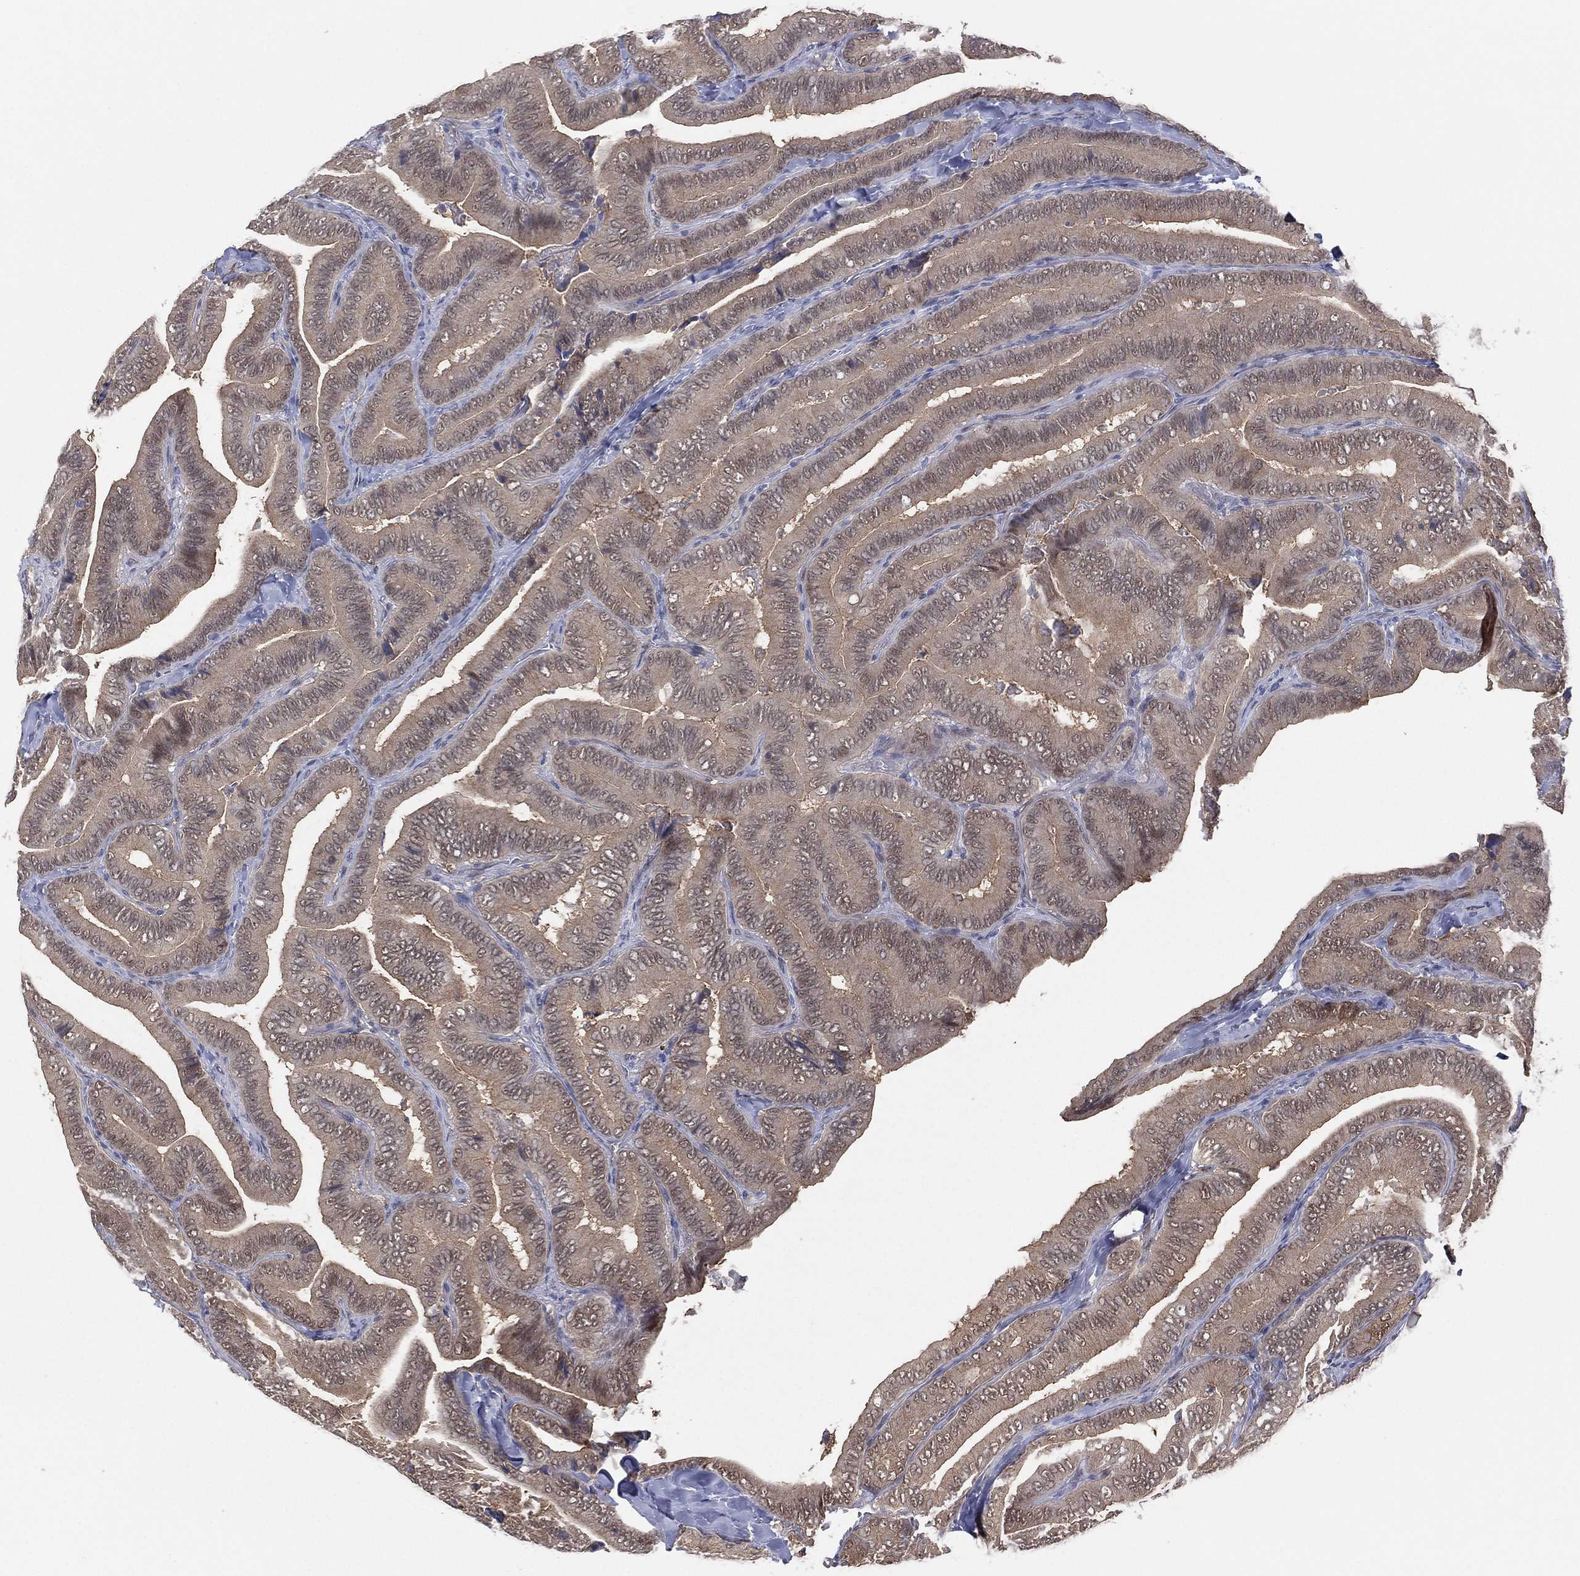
{"staining": {"intensity": "moderate", "quantity": "<25%", "location": "nuclear"}, "tissue": "thyroid cancer", "cell_type": "Tumor cells", "image_type": "cancer", "snomed": [{"axis": "morphology", "description": "Papillary adenocarcinoma, NOS"}, {"axis": "topography", "description": "Thyroid gland"}], "caption": "Moderate nuclear expression for a protein is appreciated in approximately <25% of tumor cells of thyroid papillary adenocarcinoma using IHC.", "gene": "DDAH1", "patient": {"sex": "male", "age": 61}}